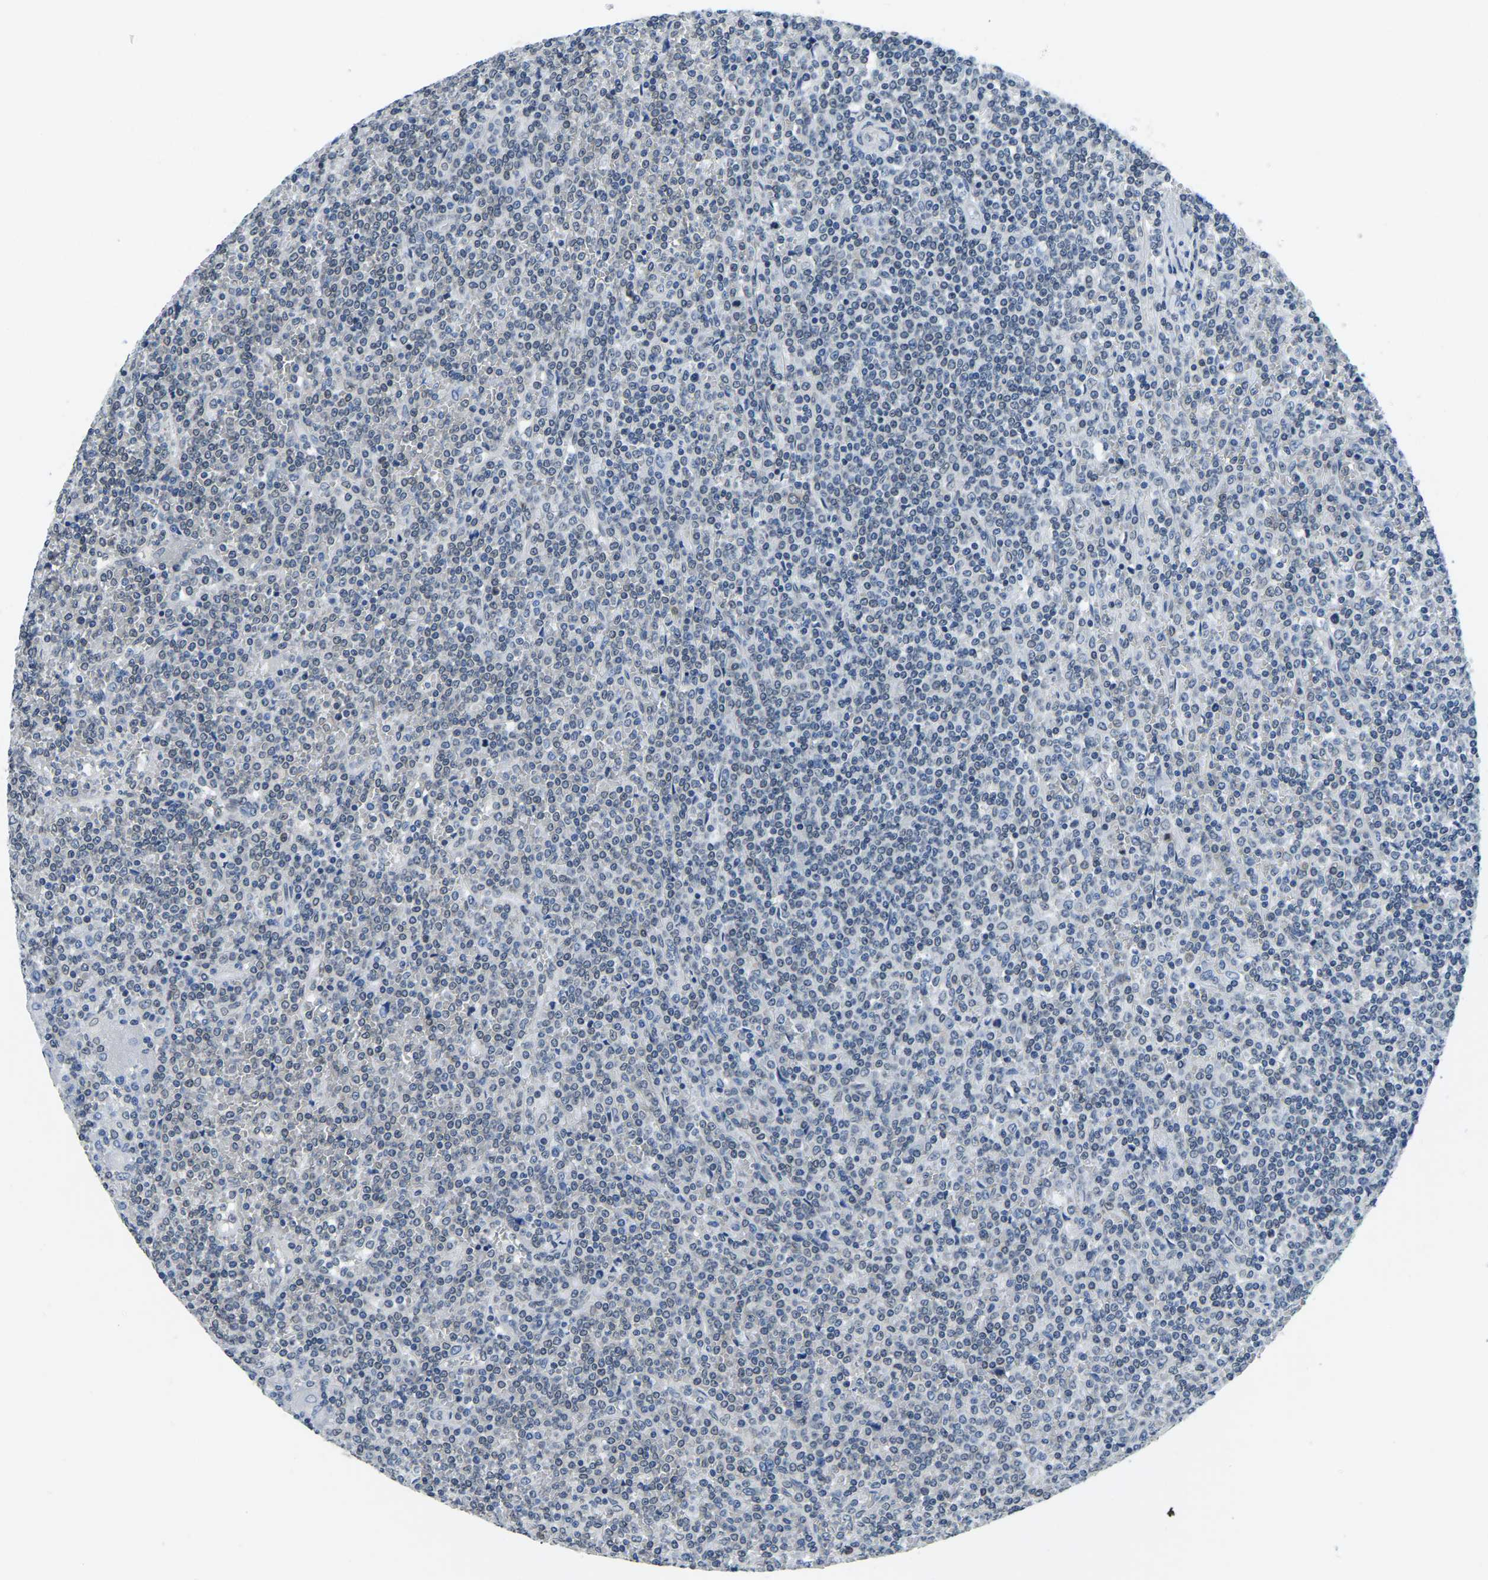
{"staining": {"intensity": "negative", "quantity": "none", "location": "none"}, "tissue": "lymphoma", "cell_type": "Tumor cells", "image_type": "cancer", "snomed": [{"axis": "morphology", "description": "Malignant lymphoma, non-Hodgkin's type, Low grade"}, {"axis": "topography", "description": "Spleen"}], "caption": "Immunohistochemical staining of malignant lymphoma, non-Hodgkin's type (low-grade) displays no significant expression in tumor cells.", "gene": "RANBP2", "patient": {"sex": "female", "age": 19}}